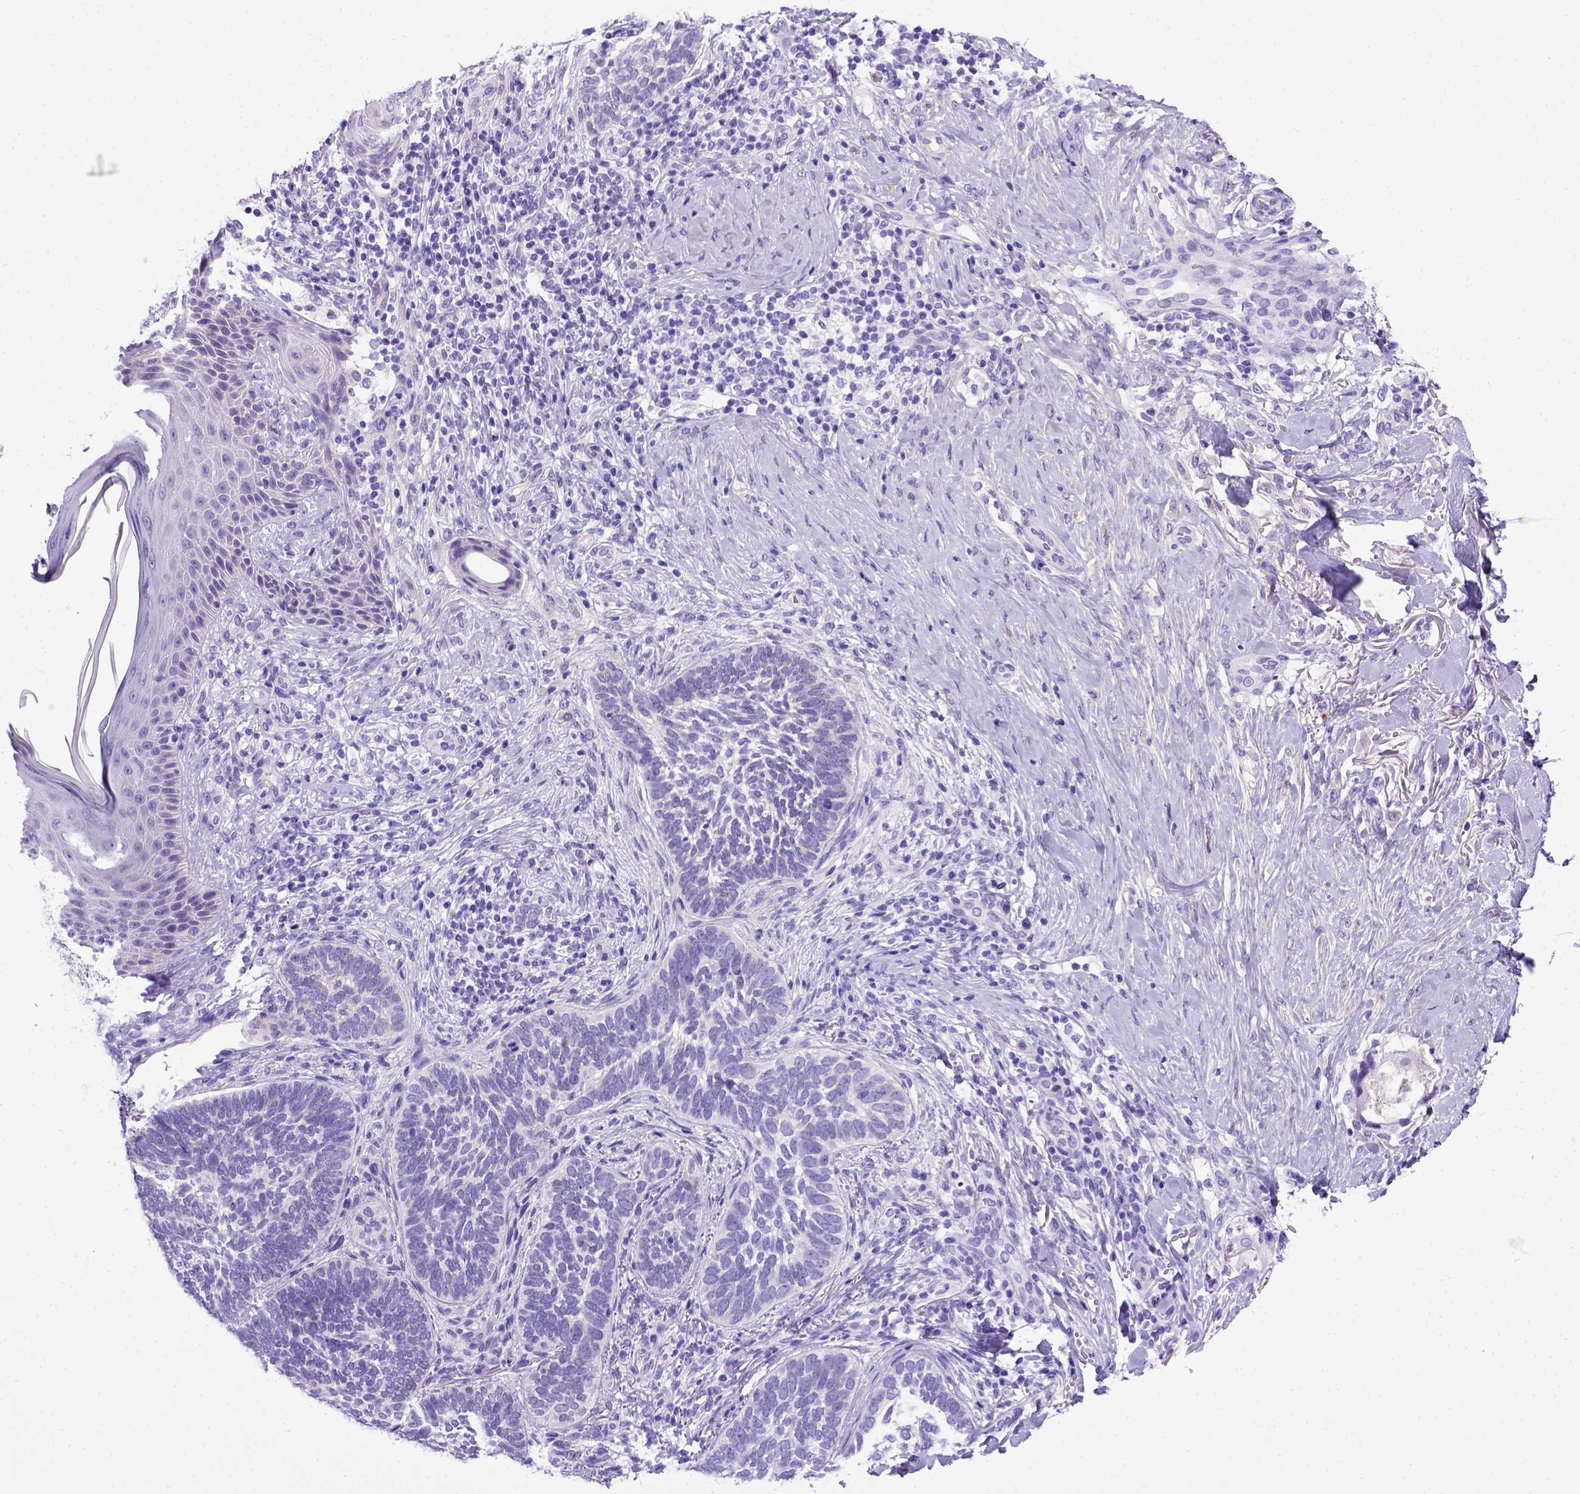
{"staining": {"intensity": "negative", "quantity": "none", "location": "none"}, "tissue": "skin cancer", "cell_type": "Tumor cells", "image_type": "cancer", "snomed": [{"axis": "morphology", "description": "Normal tissue, NOS"}, {"axis": "morphology", "description": "Basal cell carcinoma"}, {"axis": "topography", "description": "Skin"}], "caption": "This histopathology image is of basal cell carcinoma (skin) stained with immunohistochemistry to label a protein in brown with the nuclei are counter-stained blue. There is no staining in tumor cells.", "gene": "ADAM12", "patient": {"sex": "male", "age": 46}}